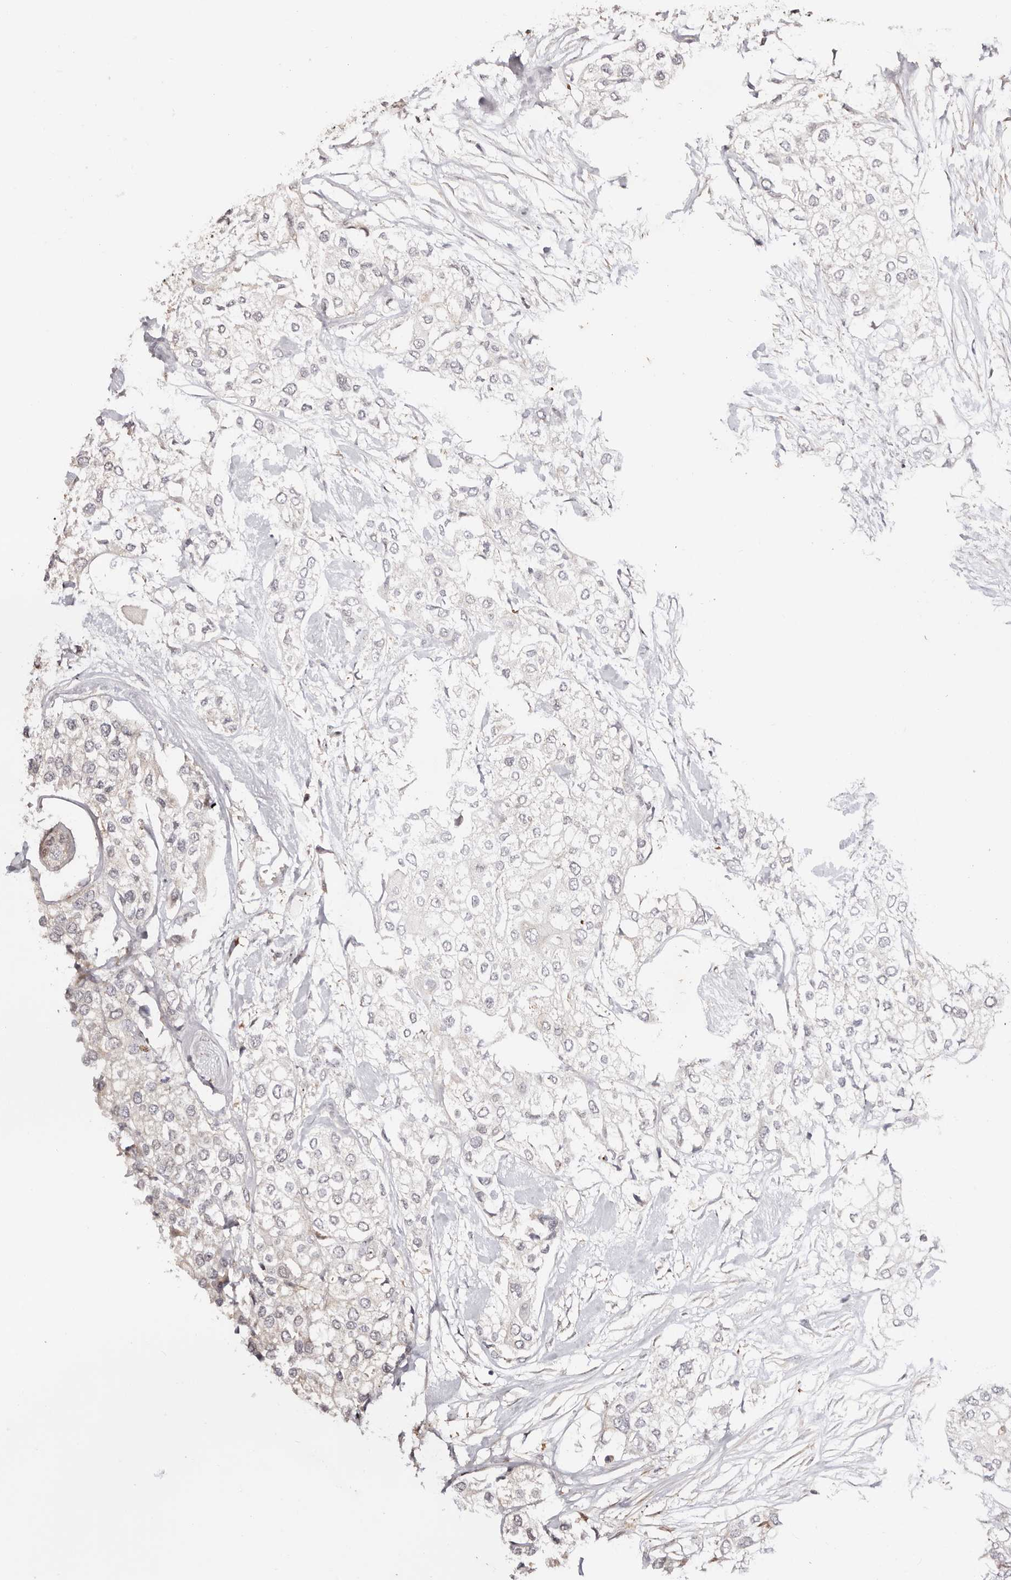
{"staining": {"intensity": "negative", "quantity": "none", "location": "none"}, "tissue": "urothelial cancer", "cell_type": "Tumor cells", "image_type": "cancer", "snomed": [{"axis": "morphology", "description": "Urothelial carcinoma, High grade"}, {"axis": "topography", "description": "Urinary bladder"}], "caption": "The histopathology image displays no significant staining in tumor cells of high-grade urothelial carcinoma.", "gene": "ODF2L", "patient": {"sex": "male", "age": 64}}